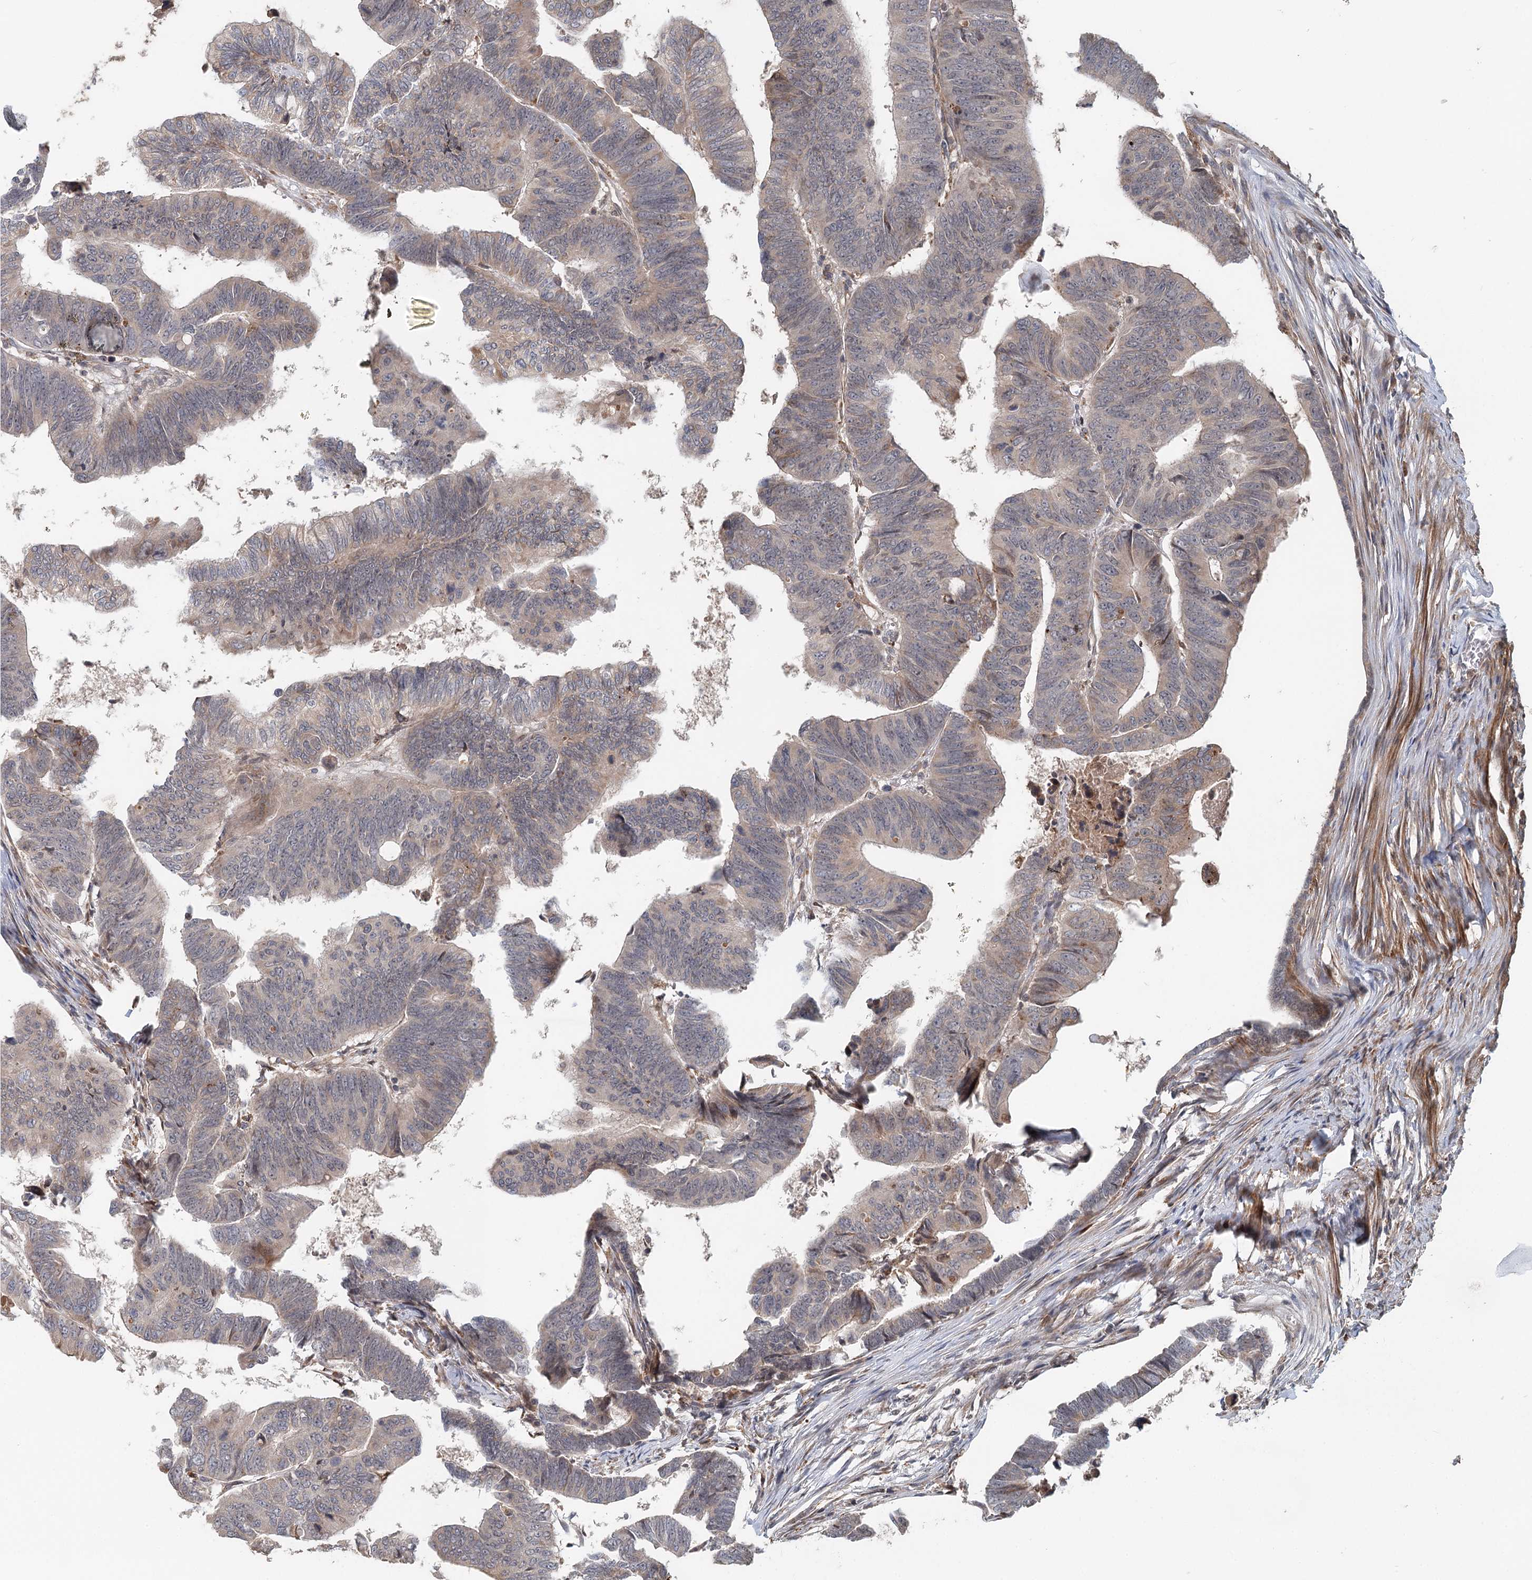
{"staining": {"intensity": "negative", "quantity": "none", "location": "none"}, "tissue": "colorectal cancer", "cell_type": "Tumor cells", "image_type": "cancer", "snomed": [{"axis": "morphology", "description": "Adenocarcinoma, NOS"}, {"axis": "topography", "description": "Rectum"}], "caption": "A micrograph of human colorectal adenocarcinoma is negative for staining in tumor cells. (Brightfield microscopy of DAB (3,3'-diaminobenzidine) immunohistochemistry at high magnification).", "gene": "RNF111", "patient": {"sex": "female", "age": 65}}